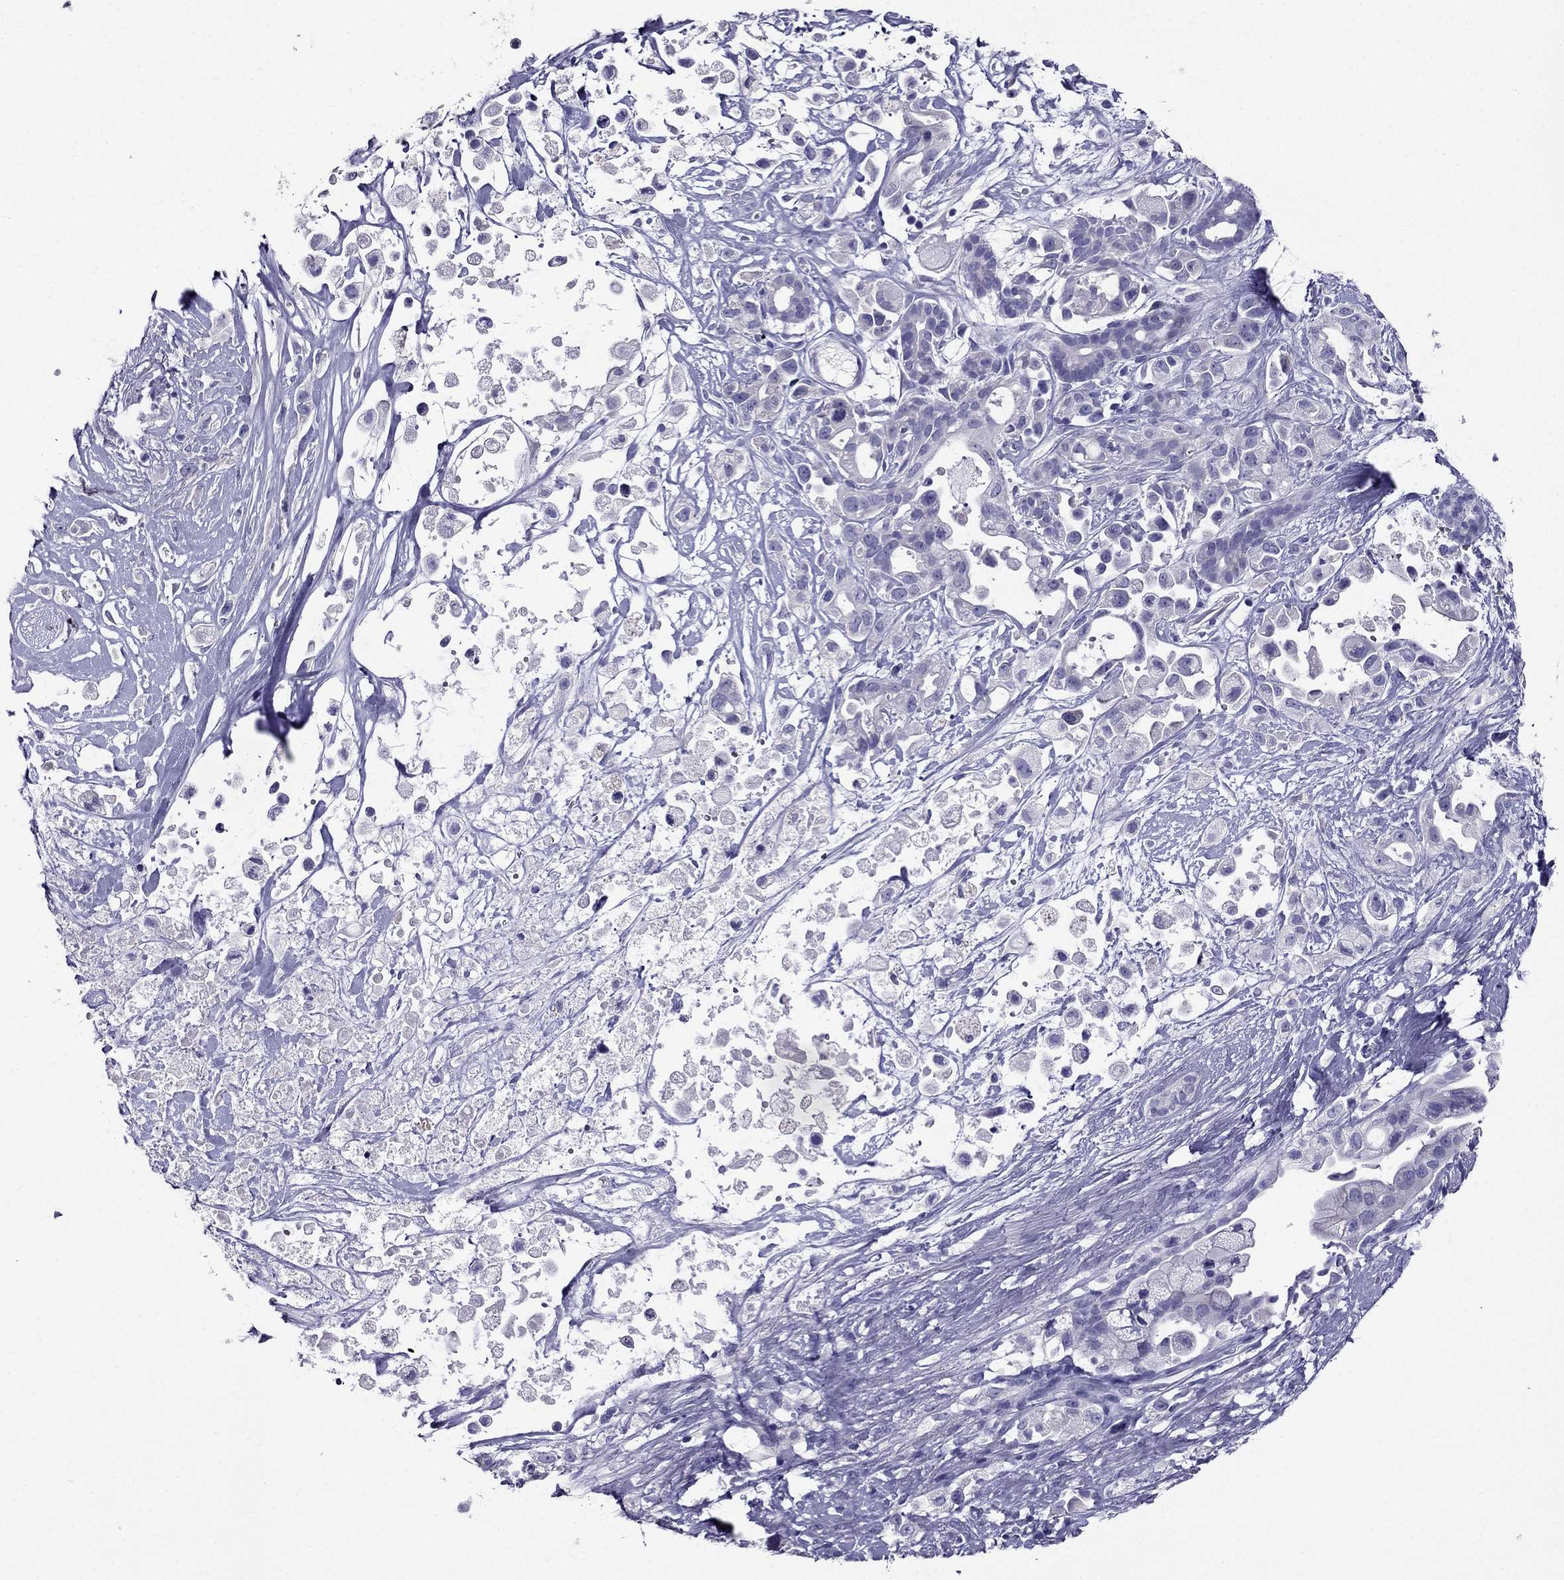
{"staining": {"intensity": "negative", "quantity": "none", "location": "none"}, "tissue": "pancreatic cancer", "cell_type": "Tumor cells", "image_type": "cancer", "snomed": [{"axis": "morphology", "description": "Adenocarcinoma, NOS"}, {"axis": "topography", "description": "Pancreas"}], "caption": "High magnification brightfield microscopy of pancreatic cancer (adenocarcinoma) stained with DAB (brown) and counterstained with hematoxylin (blue): tumor cells show no significant expression.", "gene": "ZNF541", "patient": {"sex": "male", "age": 44}}